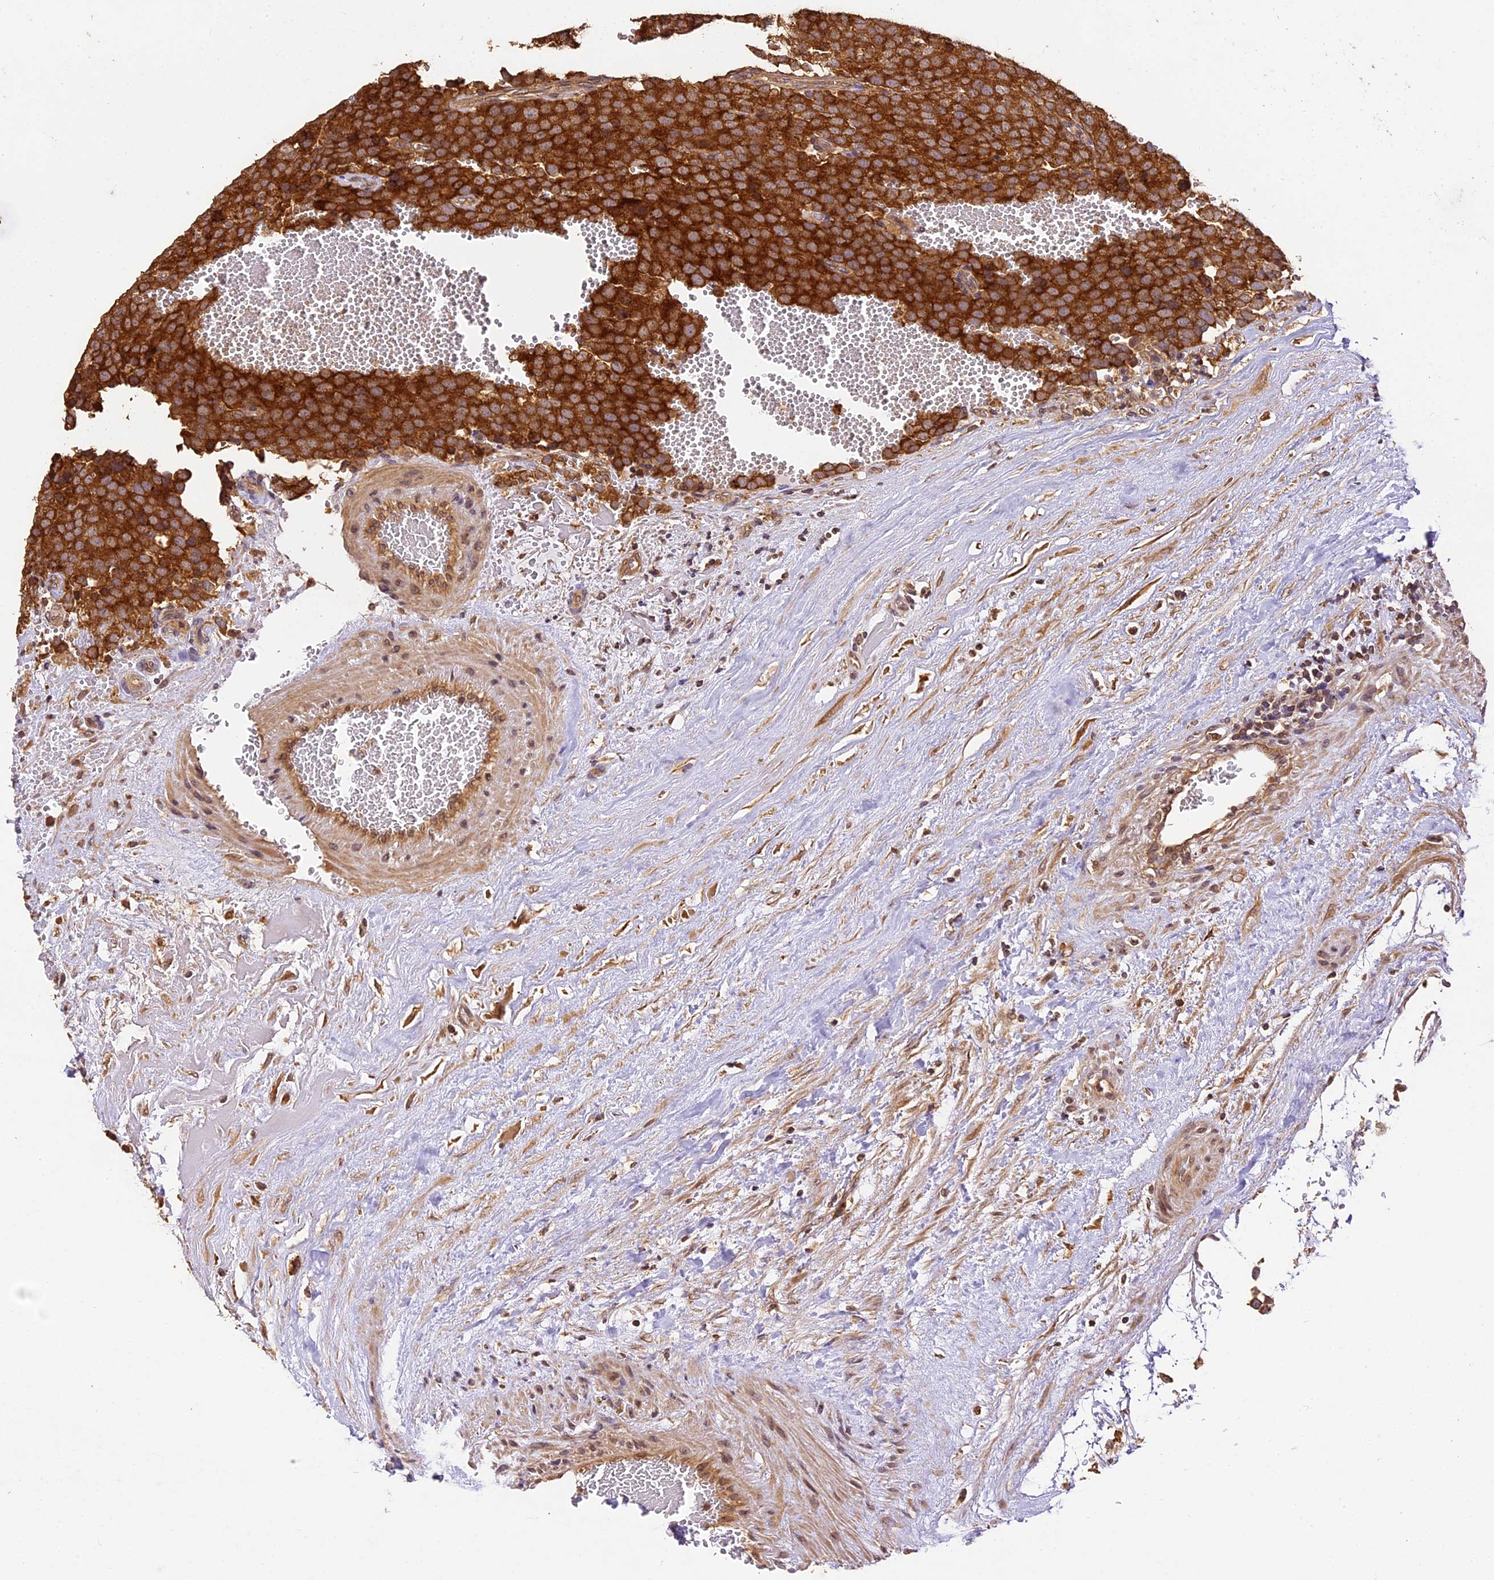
{"staining": {"intensity": "strong", "quantity": ">75%", "location": "cytoplasmic/membranous"}, "tissue": "testis cancer", "cell_type": "Tumor cells", "image_type": "cancer", "snomed": [{"axis": "morphology", "description": "Seminoma, NOS"}, {"axis": "topography", "description": "Testis"}], "caption": "Human testis cancer (seminoma) stained with a protein marker displays strong staining in tumor cells.", "gene": "BRAP", "patient": {"sex": "male", "age": 71}}